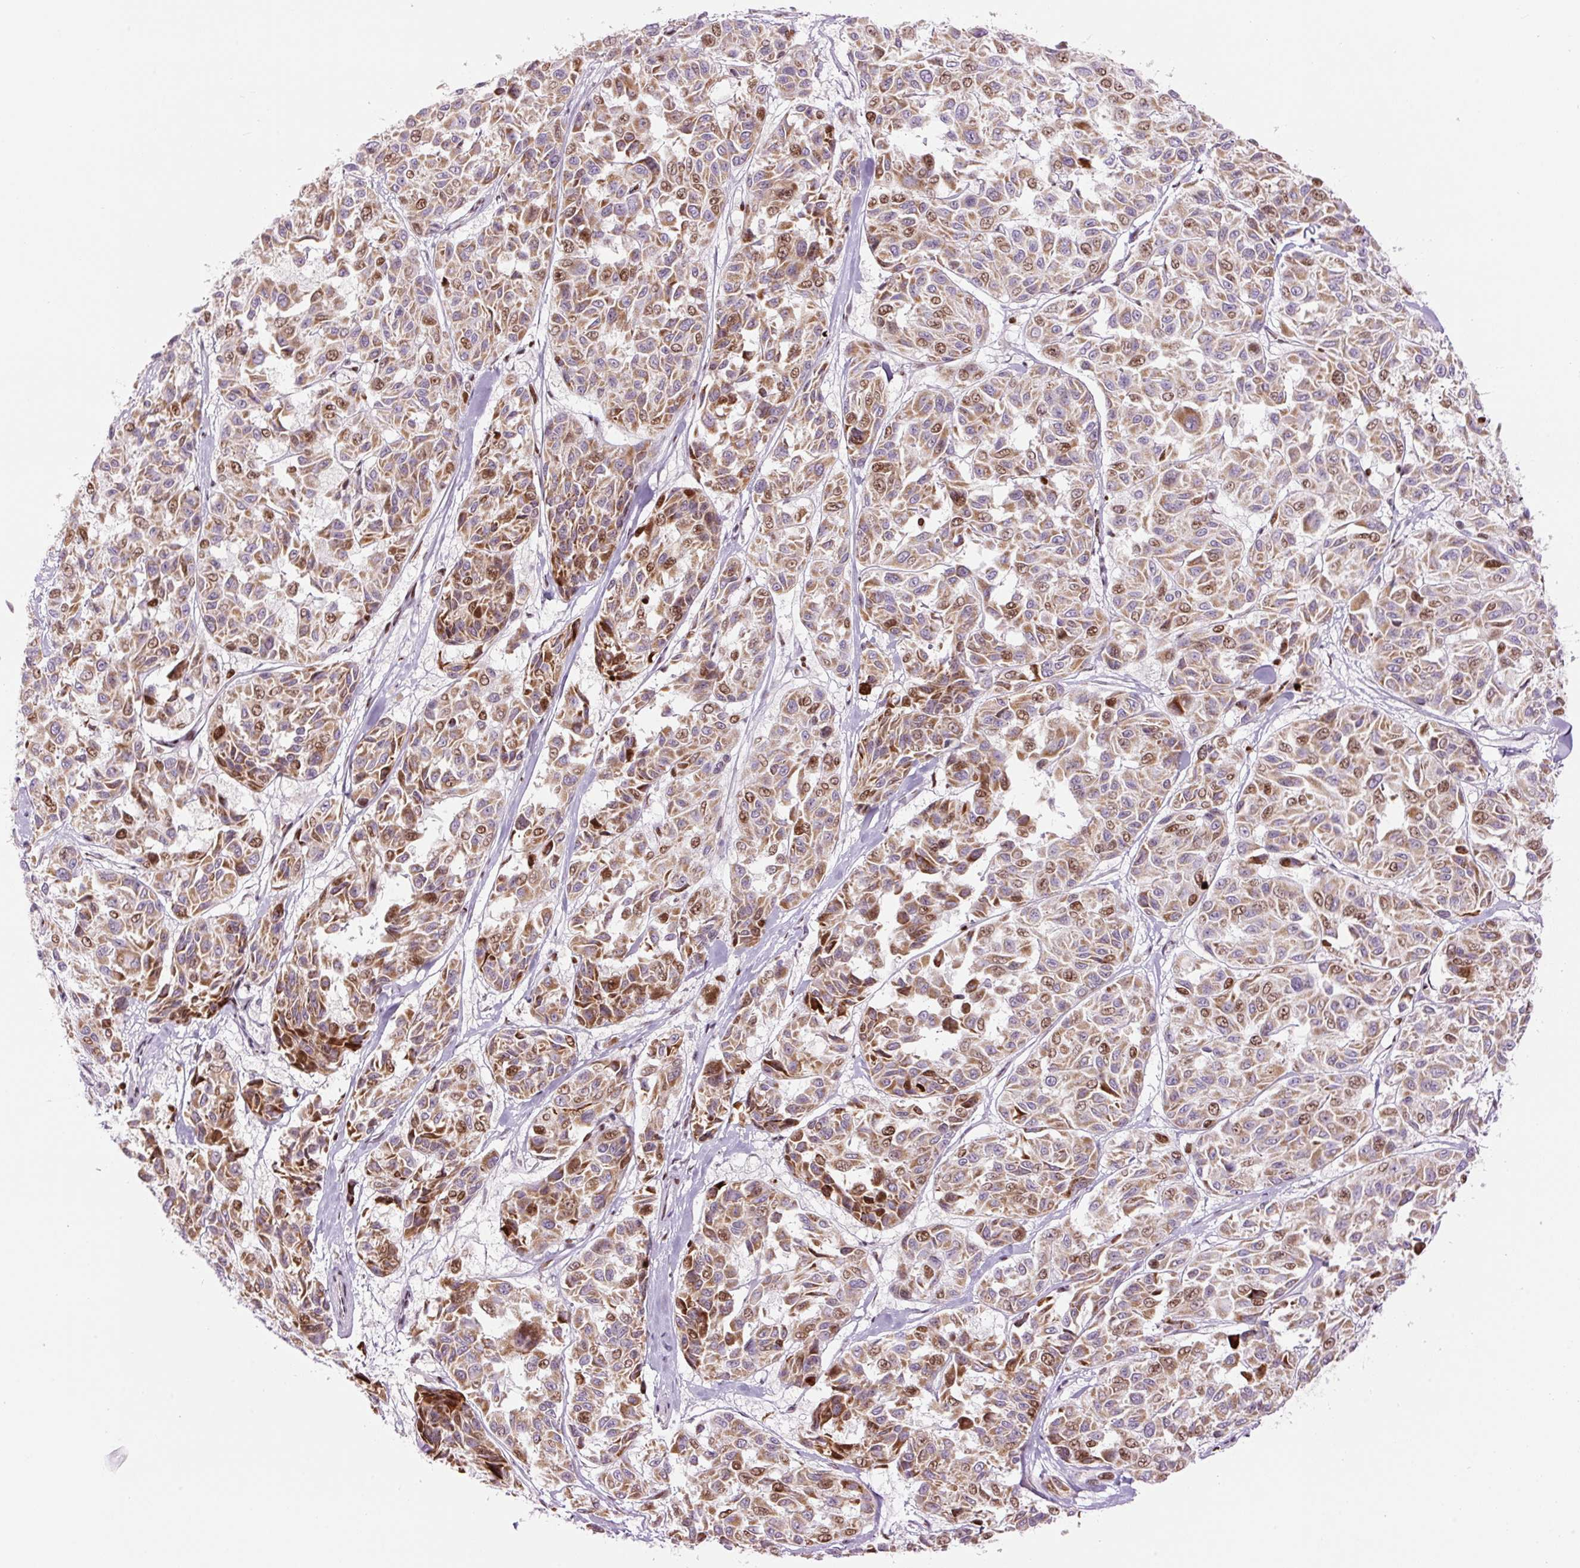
{"staining": {"intensity": "moderate", "quantity": ">75%", "location": "cytoplasmic/membranous,nuclear"}, "tissue": "melanoma", "cell_type": "Tumor cells", "image_type": "cancer", "snomed": [{"axis": "morphology", "description": "Malignant melanoma, NOS"}, {"axis": "topography", "description": "Skin"}], "caption": "Melanoma stained for a protein (brown) demonstrates moderate cytoplasmic/membranous and nuclear positive expression in approximately >75% of tumor cells.", "gene": "TMEM177", "patient": {"sex": "female", "age": 66}}